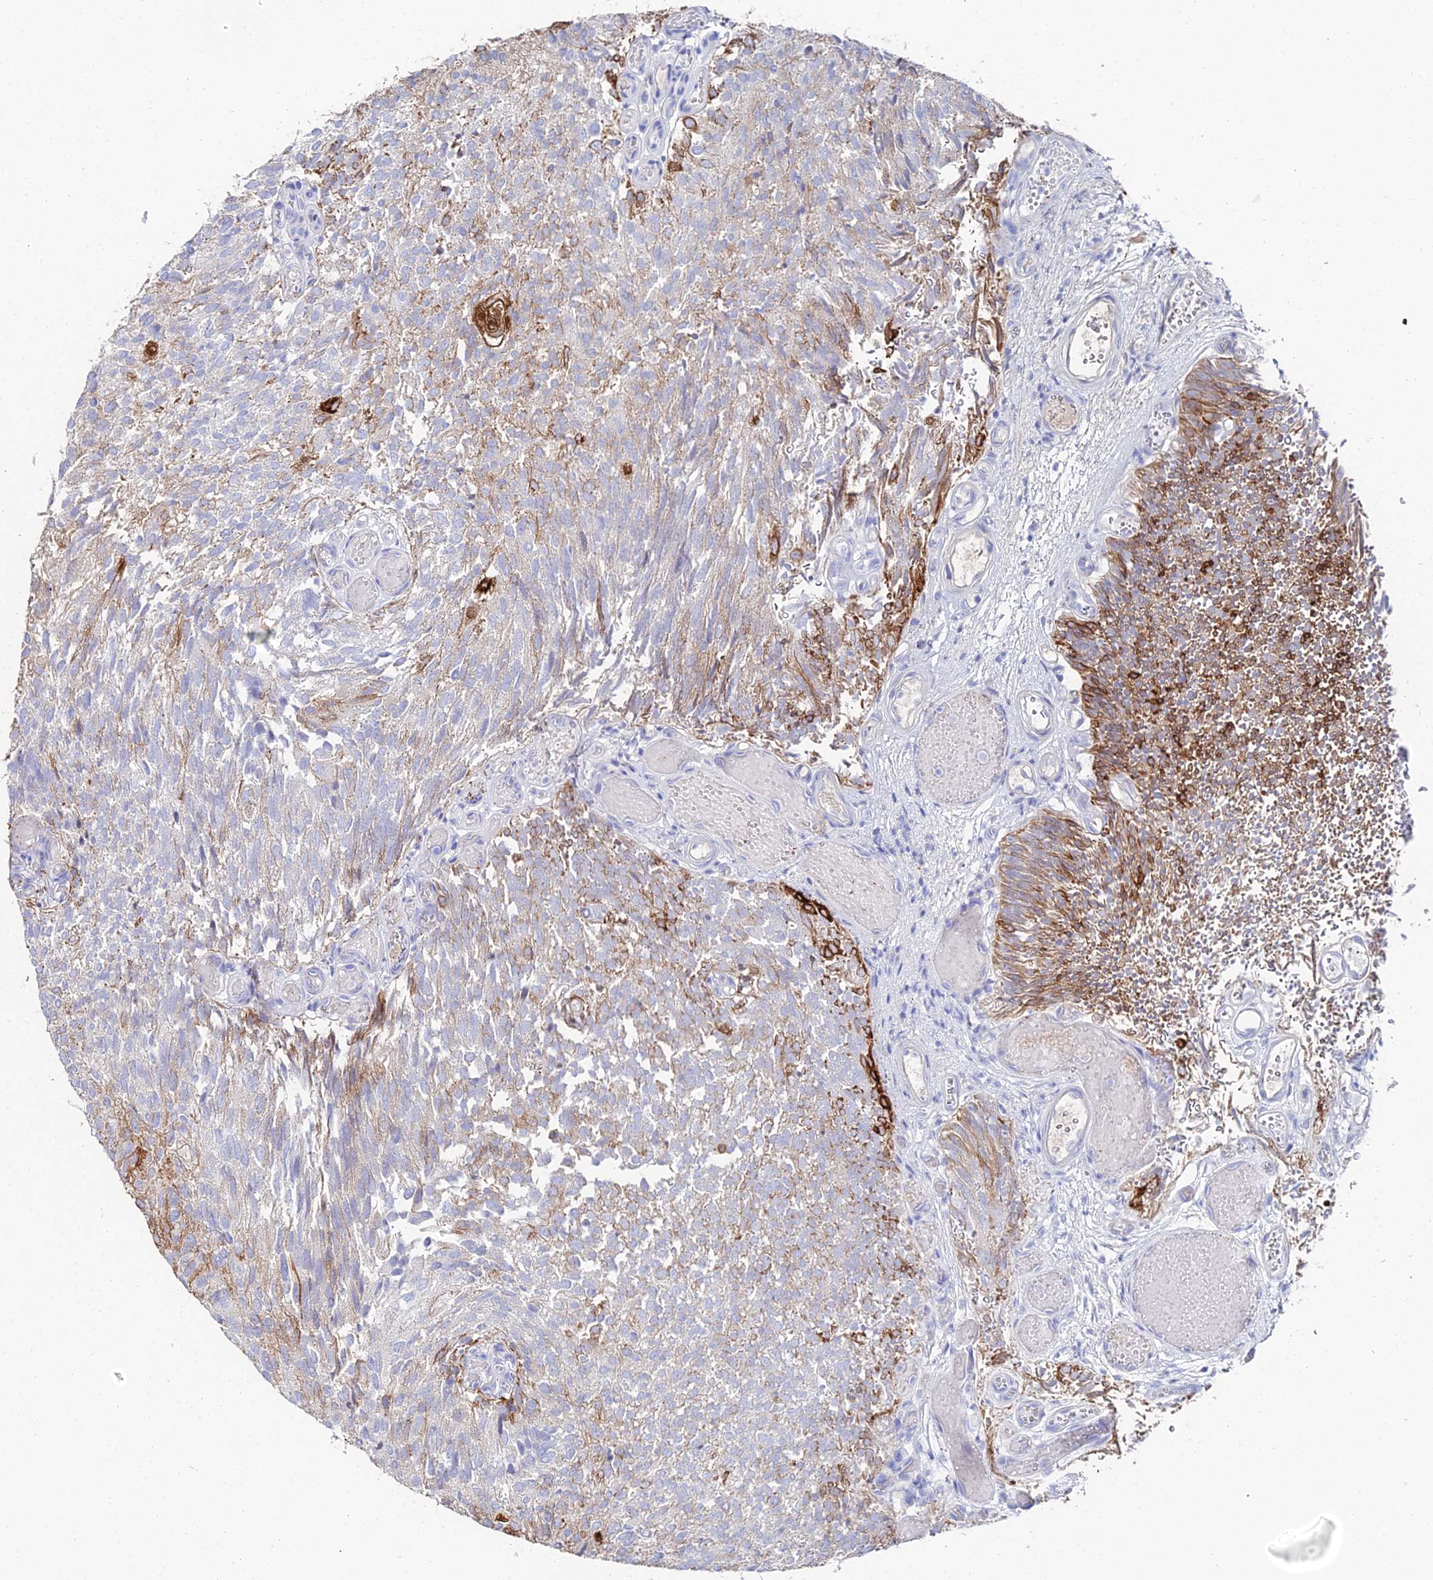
{"staining": {"intensity": "strong", "quantity": "25%-75%", "location": "cytoplasmic/membranous"}, "tissue": "urothelial cancer", "cell_type": "Tumor cells", "image_type": "cancer", "snomed": [{"axis": "morphology", "description": "Urothelial carcinoma, Low grade"}, {"axis": "topography", "description": "Urinary bladder"}], "caption": "Strong cytoplasmic/membranous staining is seen in approximately 25%-75% of tumor cells in low-grade urothelial carcinoma.", "gene": "KRT17", "patient": {"sex": "male", "age": 78}}